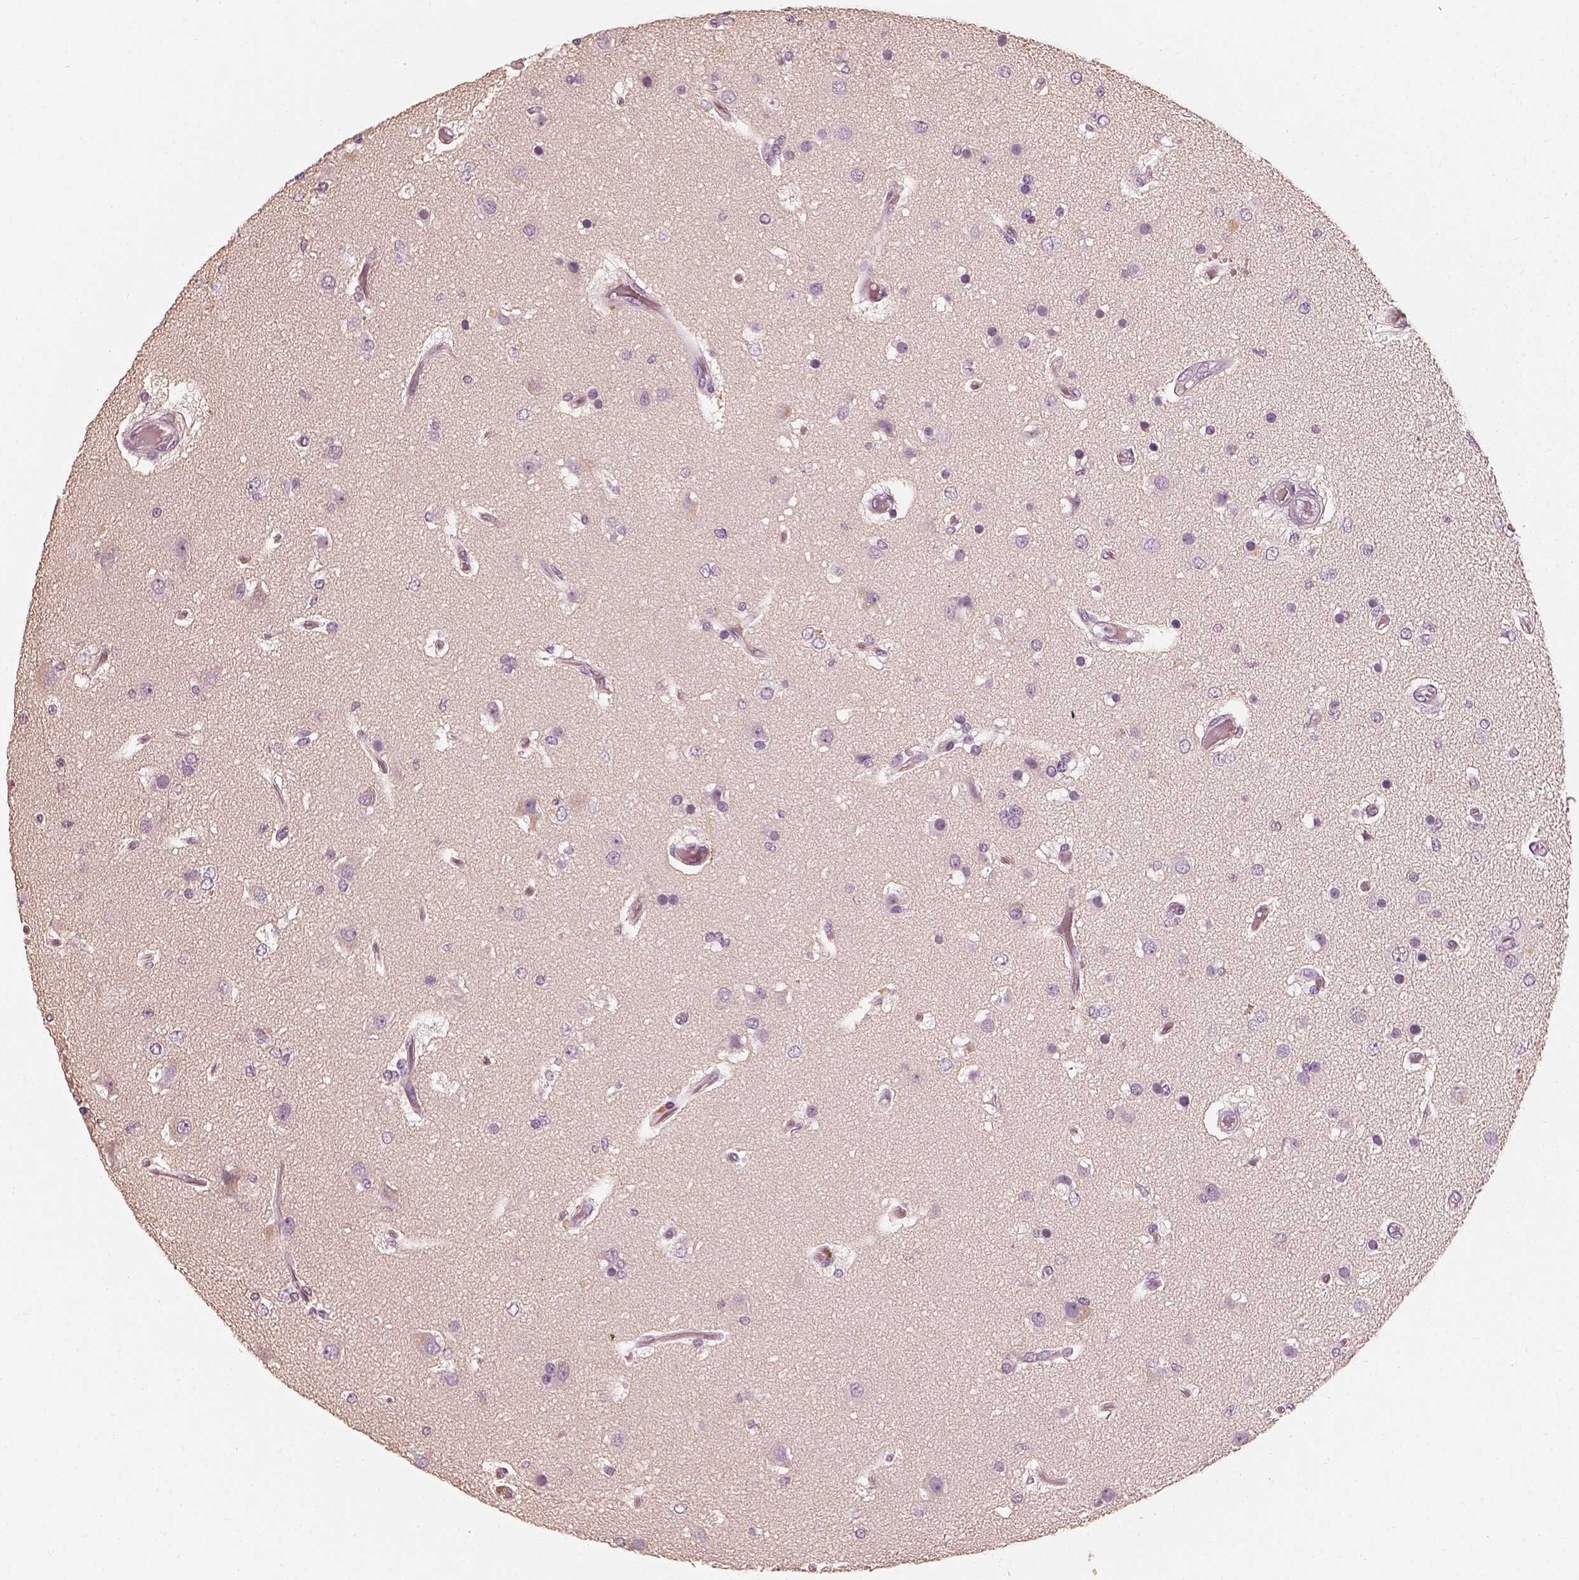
{"staining": {"intensity": "negative", "quantity": "none", "location": "none"}, "tissue": "glioma", "cell_type": "Tumor cells", "image_type": "cancer", "snomed": [{"axis": "morphology", "description": "Glioma, malignant, High grade"}, {"axis": "topography", "description": "Brain"}], "caption": "High power microscopy micrograph of an immunohistochemistry (IHC) micrograph of high-grade glioma (malignant), revealing no significant staining in tumor cells.", "gene": "RS1", "patient": {"sex": "female", "age": 63}}